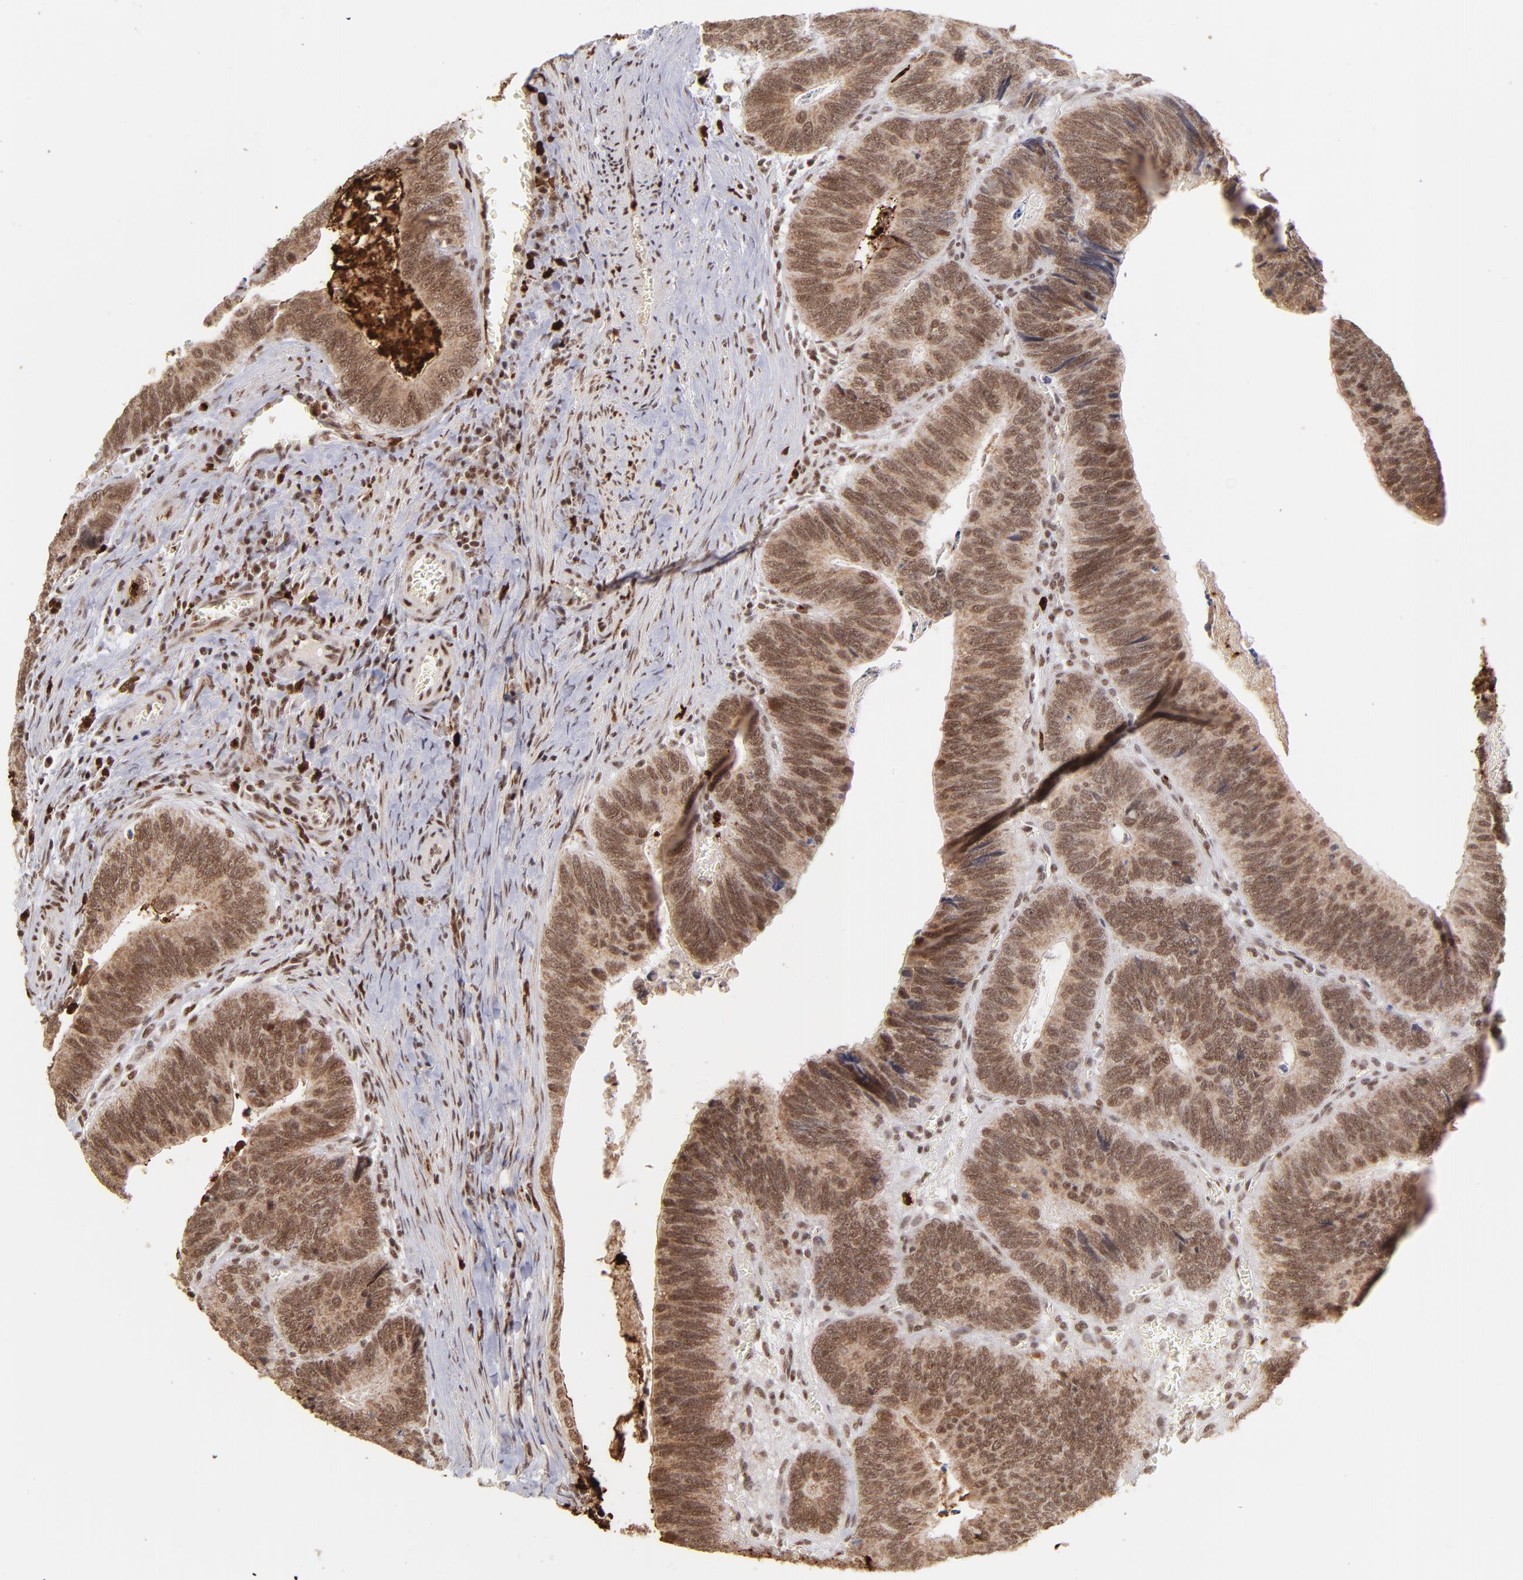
{"staining": {"intensity": "moderate", "quantity": ">75%", "location": "cytoplasmic/membranous,nuclear"}, "tissue": "colorectal cancer", "cell_type": "Tumor cells", "image_type": "cancer", "snomed": [{"axis": "morphology", "description": "Adenocarcinoma, NOS"}, {"axis": "topography", "description": "Colon"}], "caption": "IHC (DAB (3,3'-diaminobenzidine)) staining of human adenocarcinoma (colorectal) demonstrates moderate cytoplasmic/membranous and nuclear protein staining in approximately >75% of tumor cells. Immunohistochemistry (ihc) stains the protein in brown and the nuclei are stained blue.", "gene": "ZFX", "patient": {"sex": "male", "age": 72}}